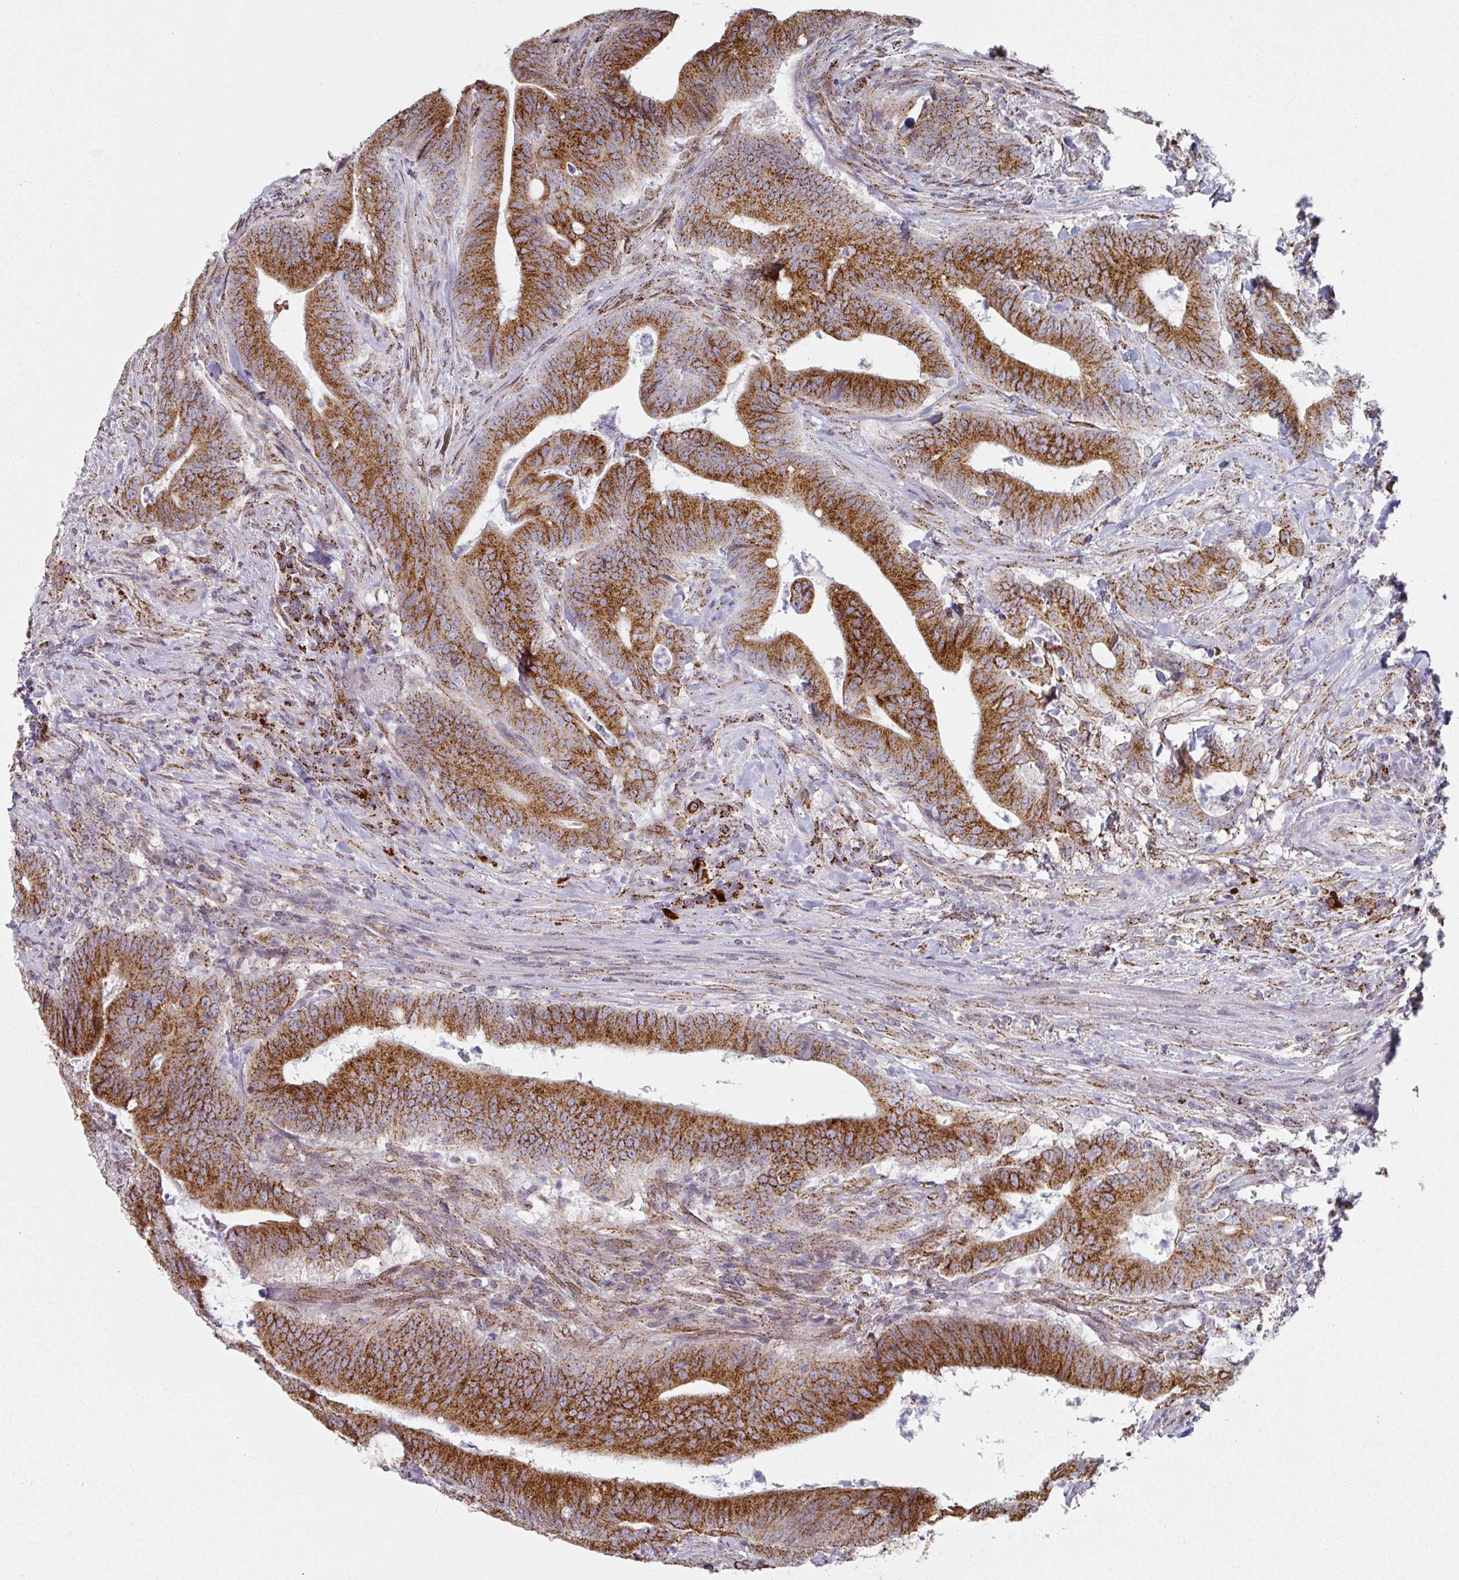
{"staining": {"intensity": "strong", "quantity": ">75%", "location": "cytoplasmic/membranous"}, "tissue": "colorectal cancer", "cell_type": "Tumor cells", "image_type": "cancer", "snomed": [{"axis": "morphology", "description": "Adenocarcinoma, NOS"}, {"axis": "topography", "description": "Colon"}], "caption": "Colorectal cancer tissue demonstrates strong cytoplasmic/membranous expression in about >75% of tumor cells, visualized by immunohistochemistry. The protein is shown in brown color, while the nuclei are stained blue.", "gene": "CCDC85B", "patient": {"sex": "female", "age": 43}}